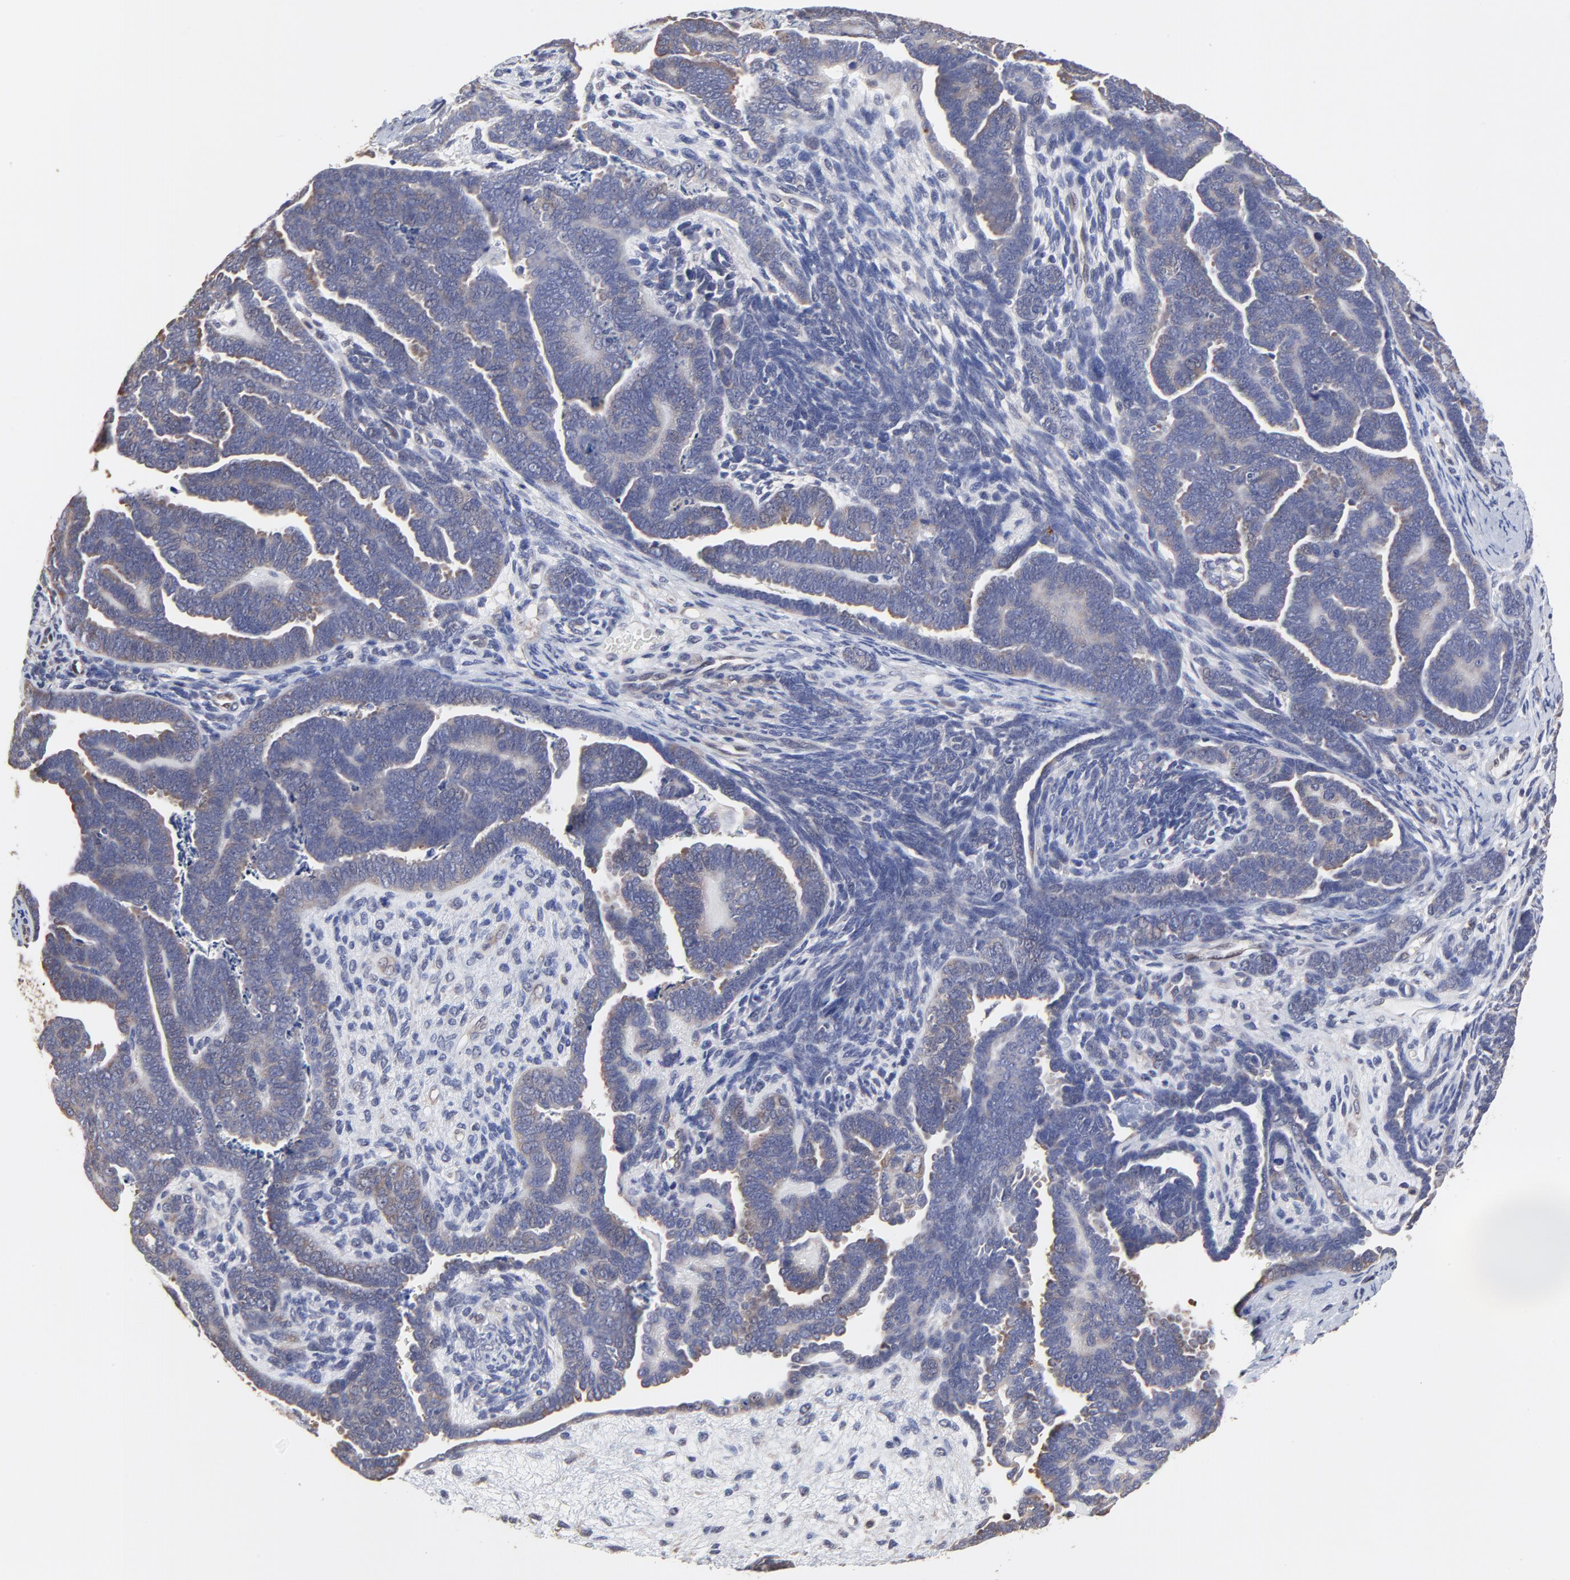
{"staining": {"intensity": "weak", "quantity": ">75%", "location": "cytoplasmic/membranous"}, "tissue": "endometrial cancer", "cell_type": "Tumor cells", "image_type": "cancer", "snomed": [{"axis": "morphology", "description": "Neoplasm, malignant, NOS"}, {"axis": "topography", "description": "Endometrium"}], "caption": "Endometrial neoplasm (malignant) stained with DAB (3,3'-diaminobenzidine) immunohistochemistry shows low levels of weak cytoplasmic/membranous expression in approximately >75% of tumor cells. (DAB (3,3'-diaminobenzidine) = brown stain, brightfield microscopy at high magnification).", "gene": "CCT2", "patient": {"sex": "female", "age": 74}}